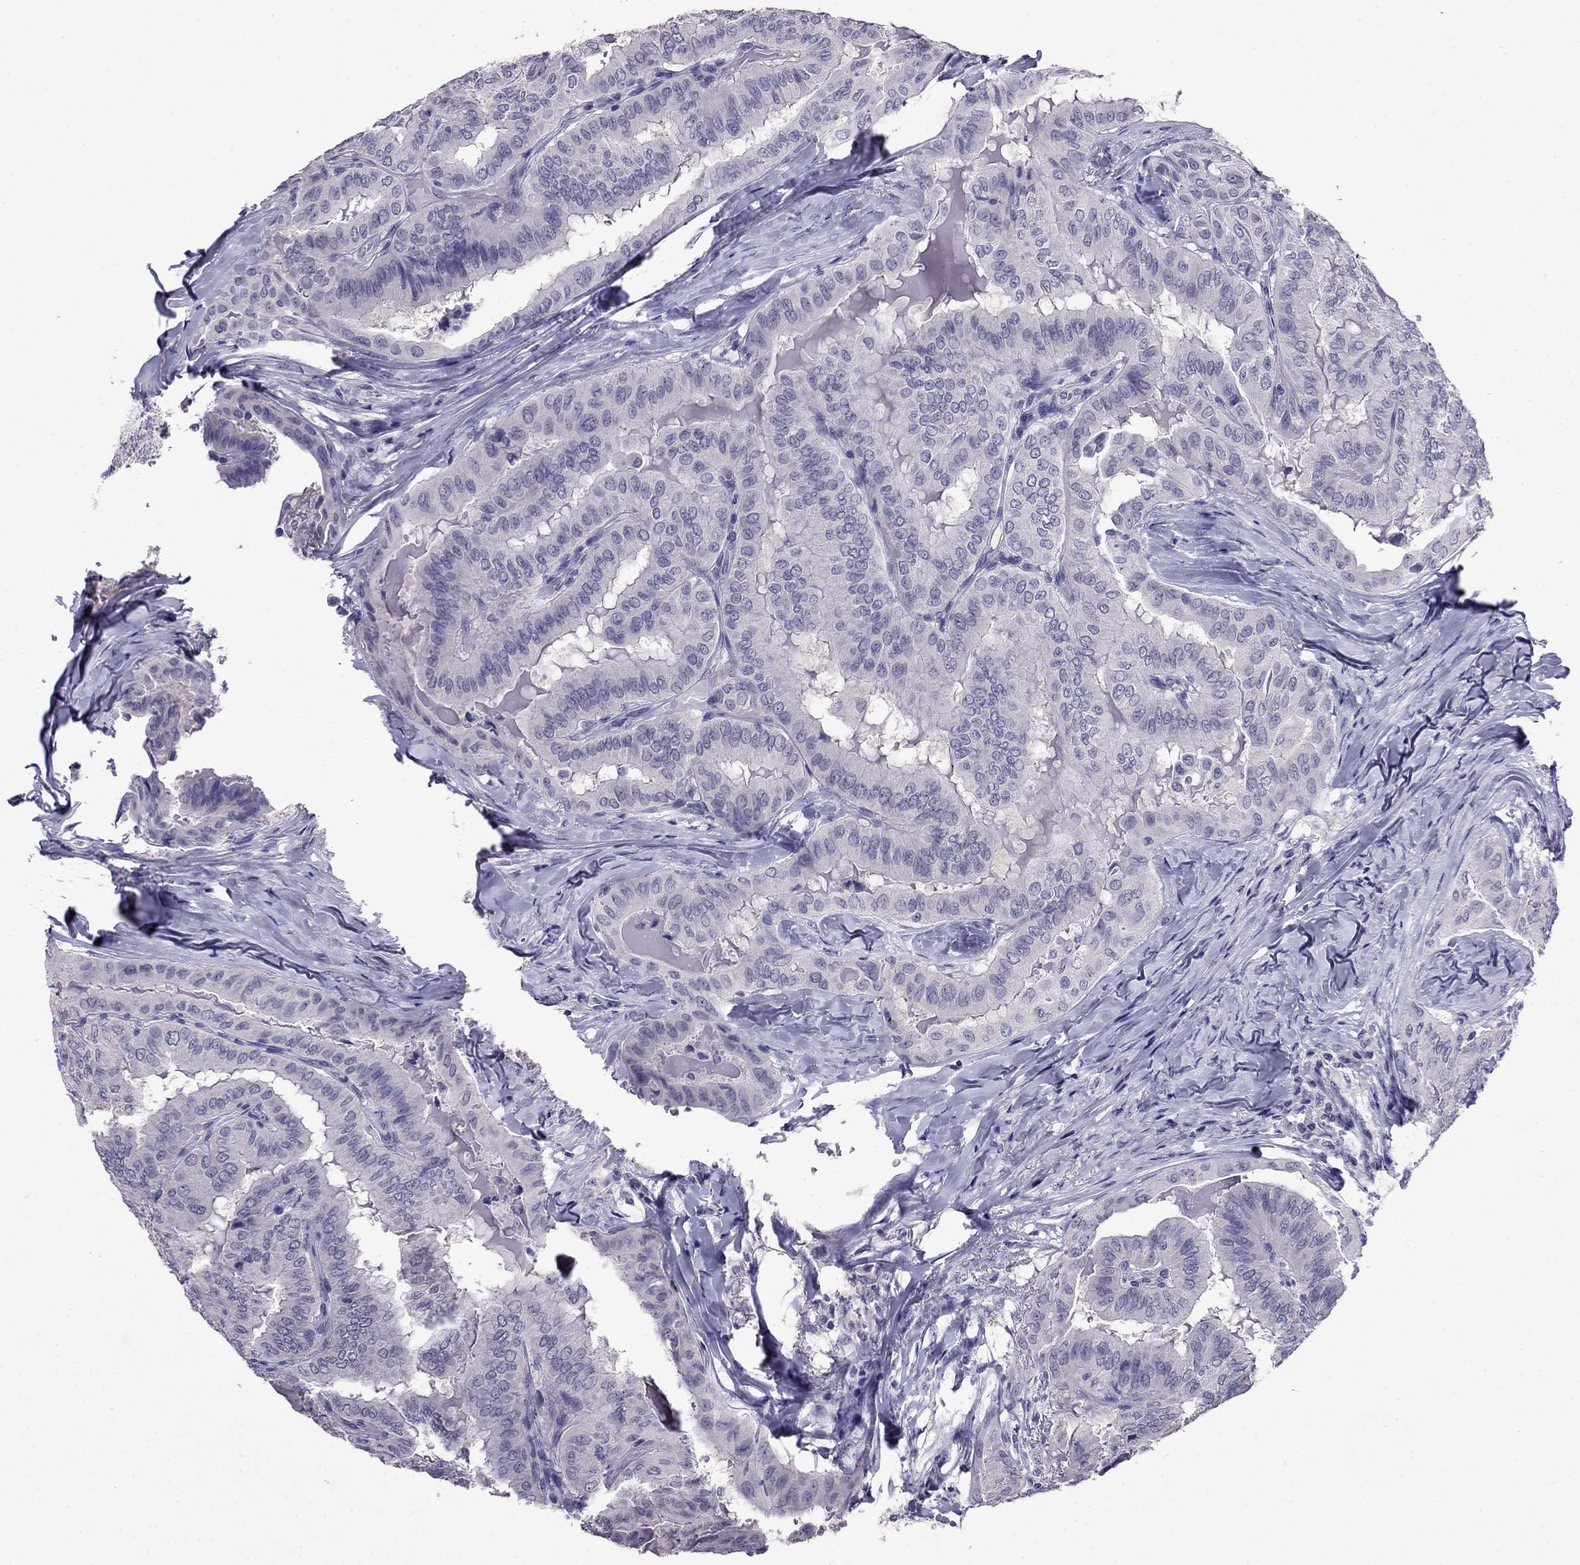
{"staining": {"intensity": "negative", "quantity": "none", "location": "none"}, "tissue": "thyroid cancer", "cell_type": "Tumor cells", "image_type": "cancer", "snomed": [{"axis": "morphology", "description": "Papillary adenocarcinoma, NOS"}, {"axis": "topography", "description": "Thyroid gland"}], "caption": "Immunohistochemistry photomicrograph of neoplastic tissue: thyroid cancer stained with DAB displays no significant protein positivity in tumor cells.", "gene": "OLFM4", "patient": {"sex": "female", "age": 68}}